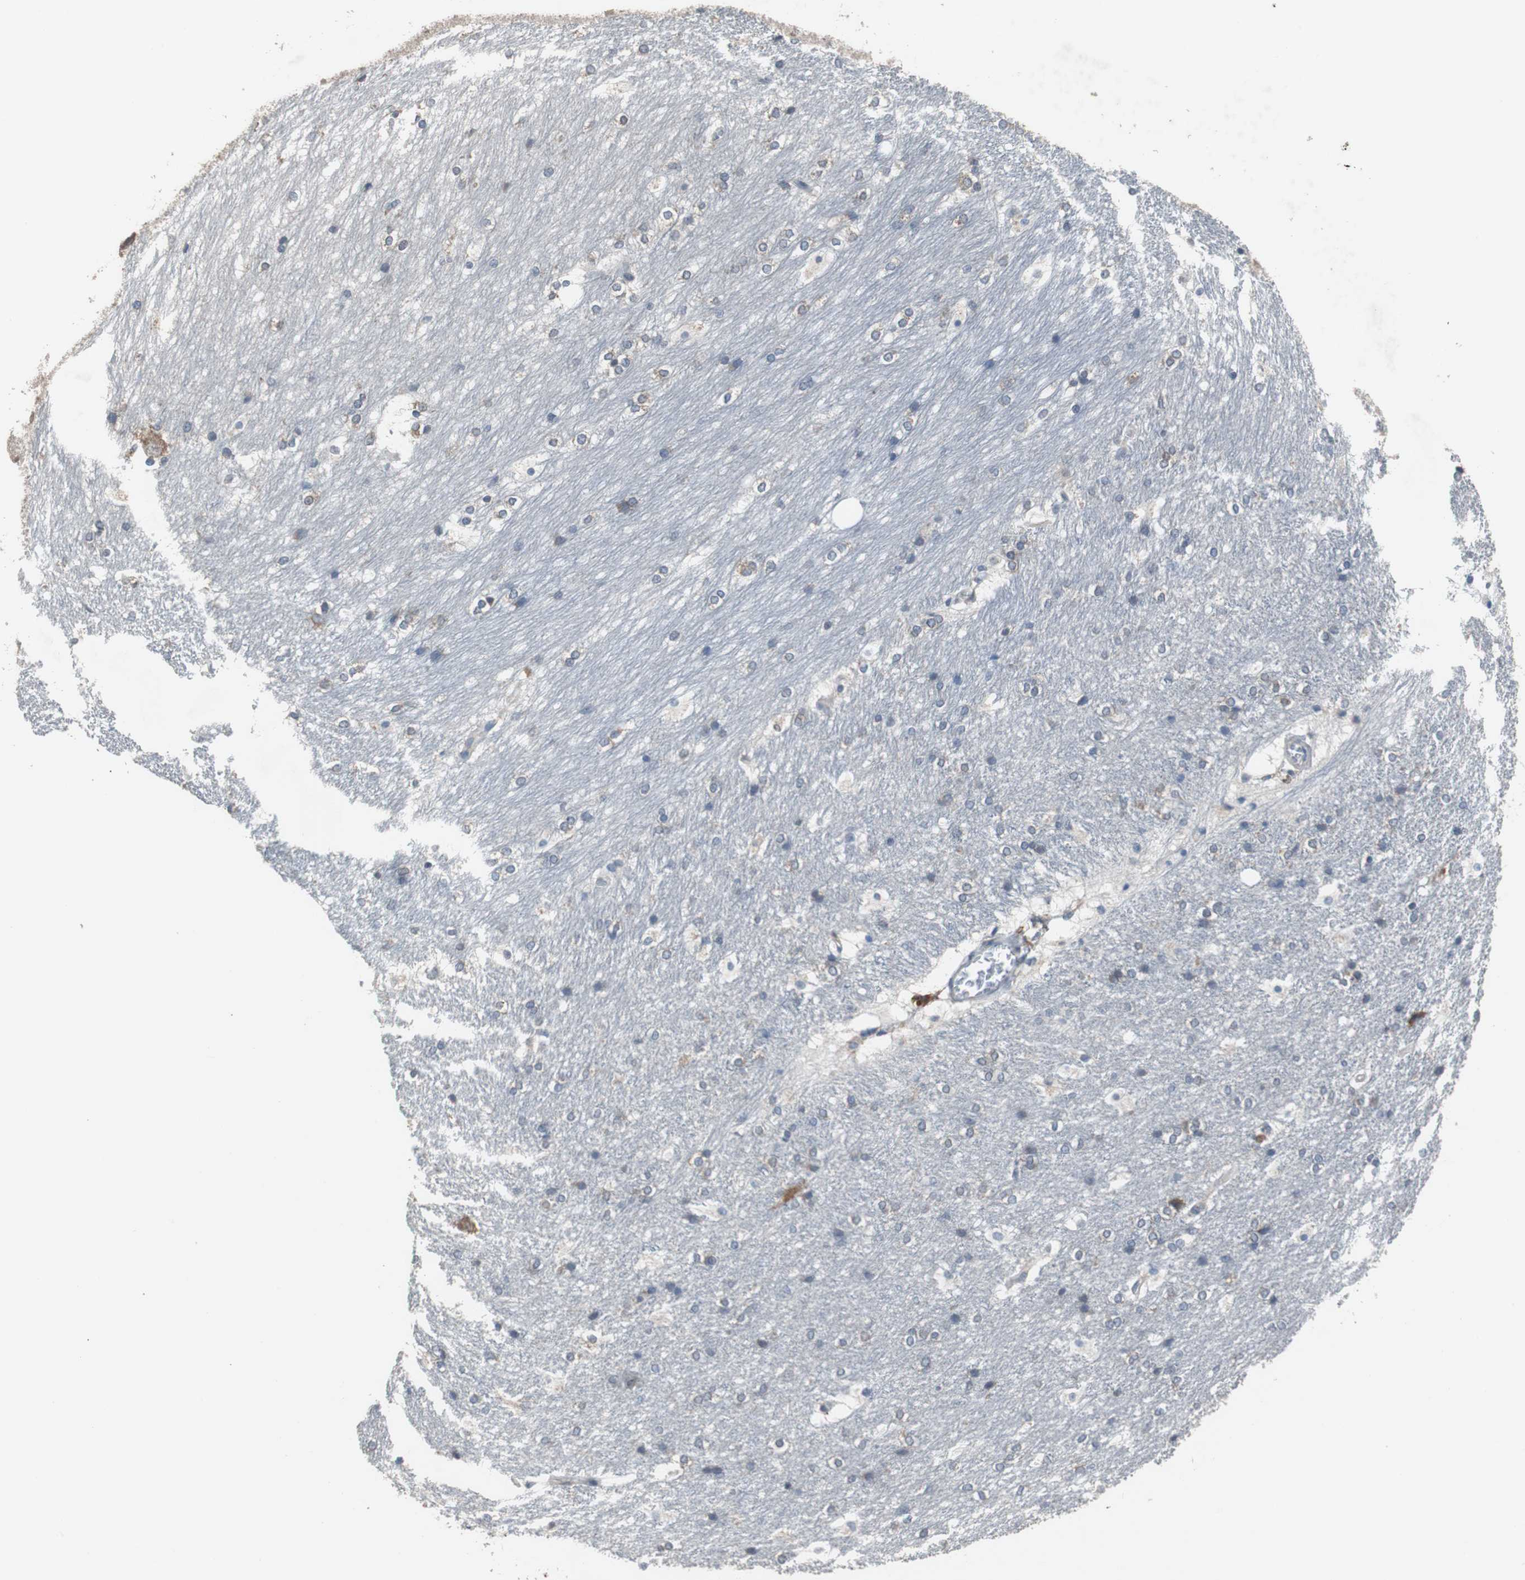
{"staining": {"intensity": "weak", "quantity": "25%-75%", "location": "cytoplasmic/membranous"}, "tissue": "hippocampus", "cell_type": "Glial cells", "image_type": "normal", "snomed": [{"axis": "morphology", "description": "Normal tissue, NOS"}, {"axis": "topography", "description": "Hippocampus"}], "caption": "DAB (3,3'-diaminobenzidine) immunohistochemical staining of unremarkable human hippocampus demonstrates weak cytoplasmic/membranous protein staining in approximately 25%-75% of glial cells.", "gene": "USP10", "patient": {"sex": "female", "age": 19}}